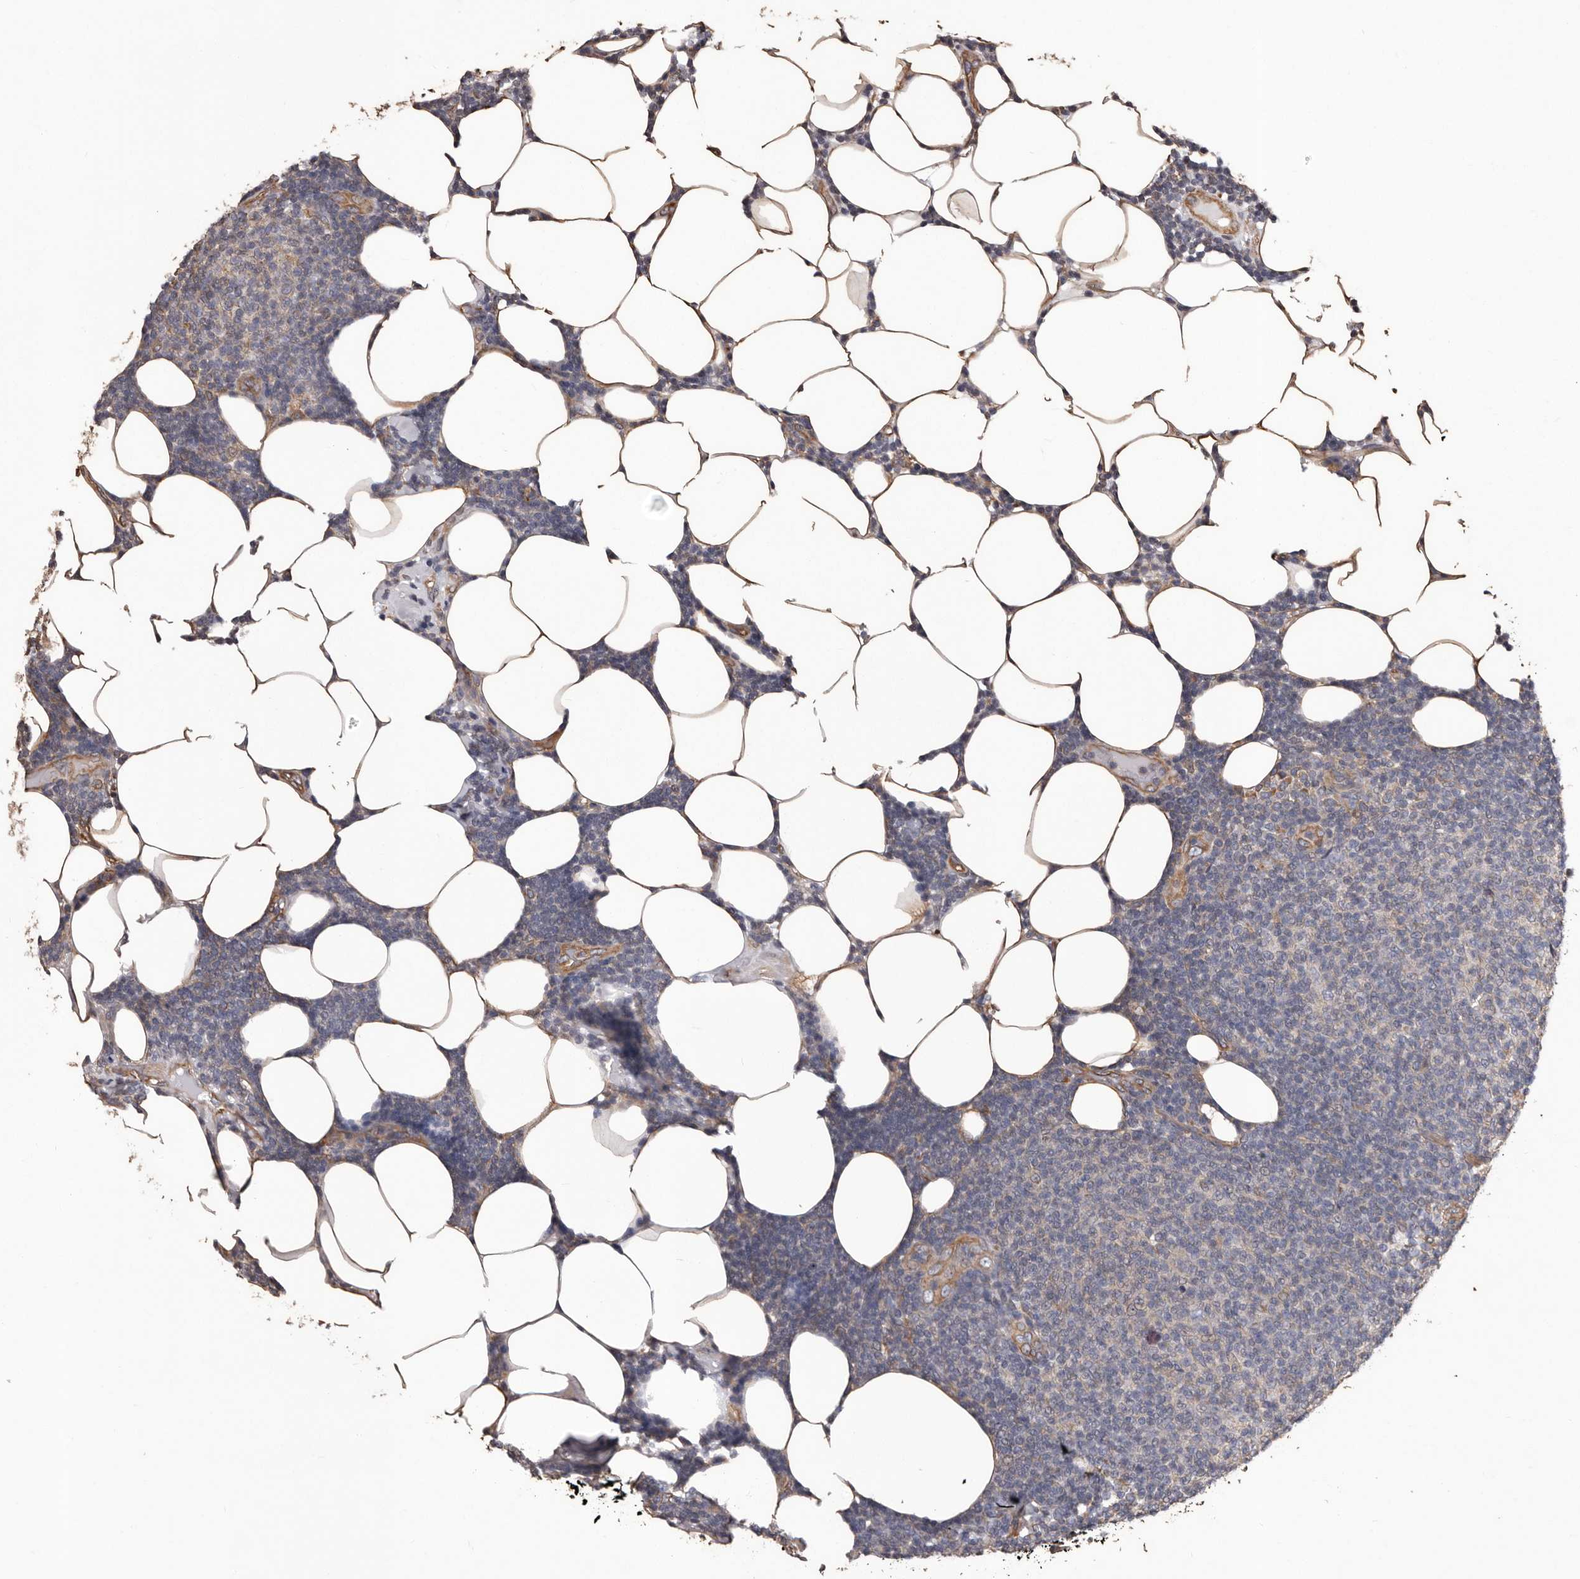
{"staining": {"intensity": "negative", "quantity": "none", "location": "none"}, "tissue": "lymphoma", "cell_type": "Tumor cells", "image_type": "cancer", "snomed": [{"axis": "morphology", "description": "Malignant lymphoma, non-Hodgkin's type, Low grade"}, {"axis": "topography", "description": "Lymph node"}], "caption": "High magnification brightfield microscopy of lymphoma stained with DAB (brown) and counterstained with hematoxylin (blue): tumor cells show no significant staining.", "gene": "CEP104", "patient": {"sex": "male", "age": 66}}